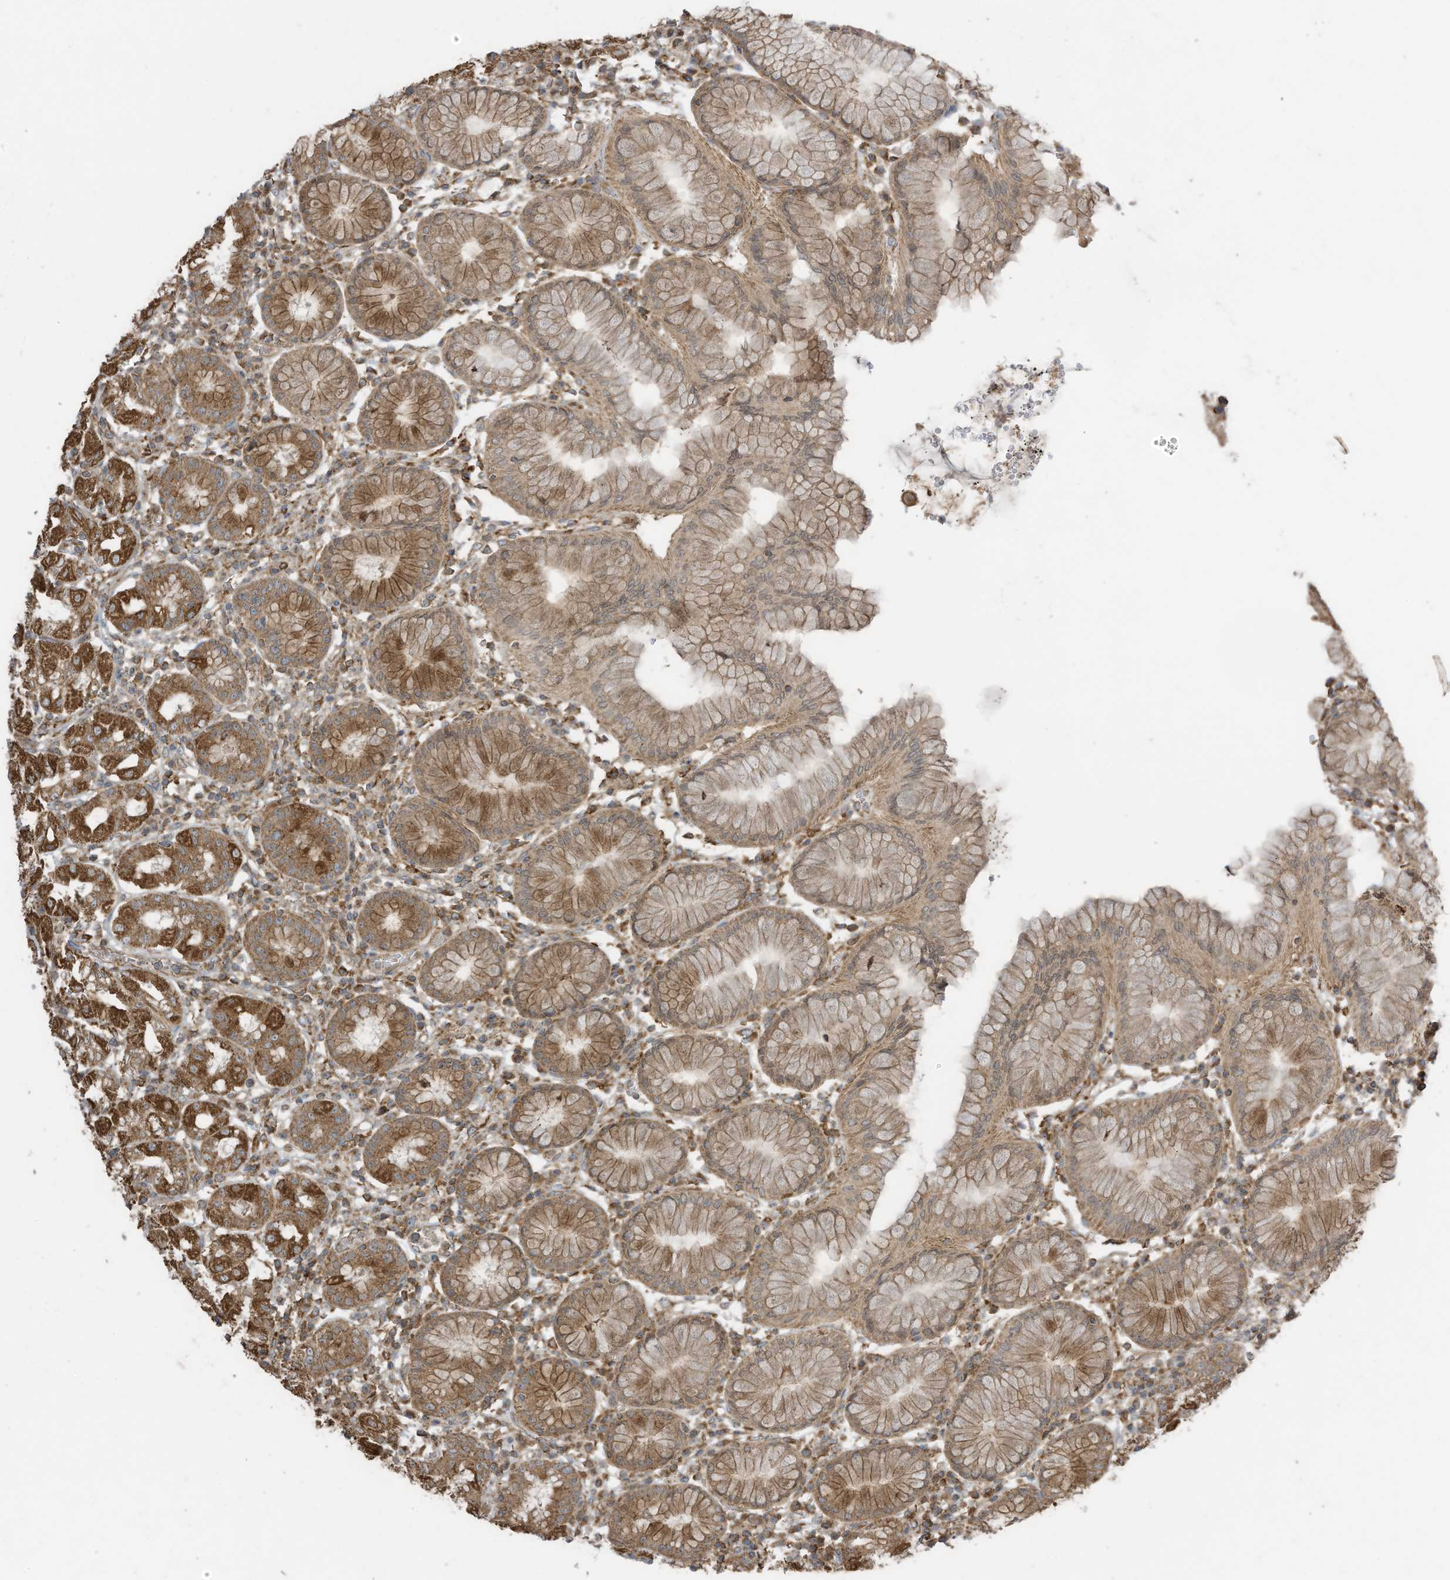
{"staining": {"intensity": "moderate", "quantity": ">75%", "location": "cytoplasmic/membranous"}, "tissue": "stomach", "cell_type": "Glandular cells", "image_type": "normal", "snomed": [{"axis": "morphology", "description": "Normal tissue, NOS"}, {"axis": "topography", "description": "Stomach"}, {"axis": "topography", "description": "Stomach, lower"}], "caption": "Protein expression analysis of benign stomach demonstrates moderate cytoplasmic/membranous expression in approximately >75% of glandular cells.", "gene": "CGAS", "patient": {"sex": "female", "age": 56}}